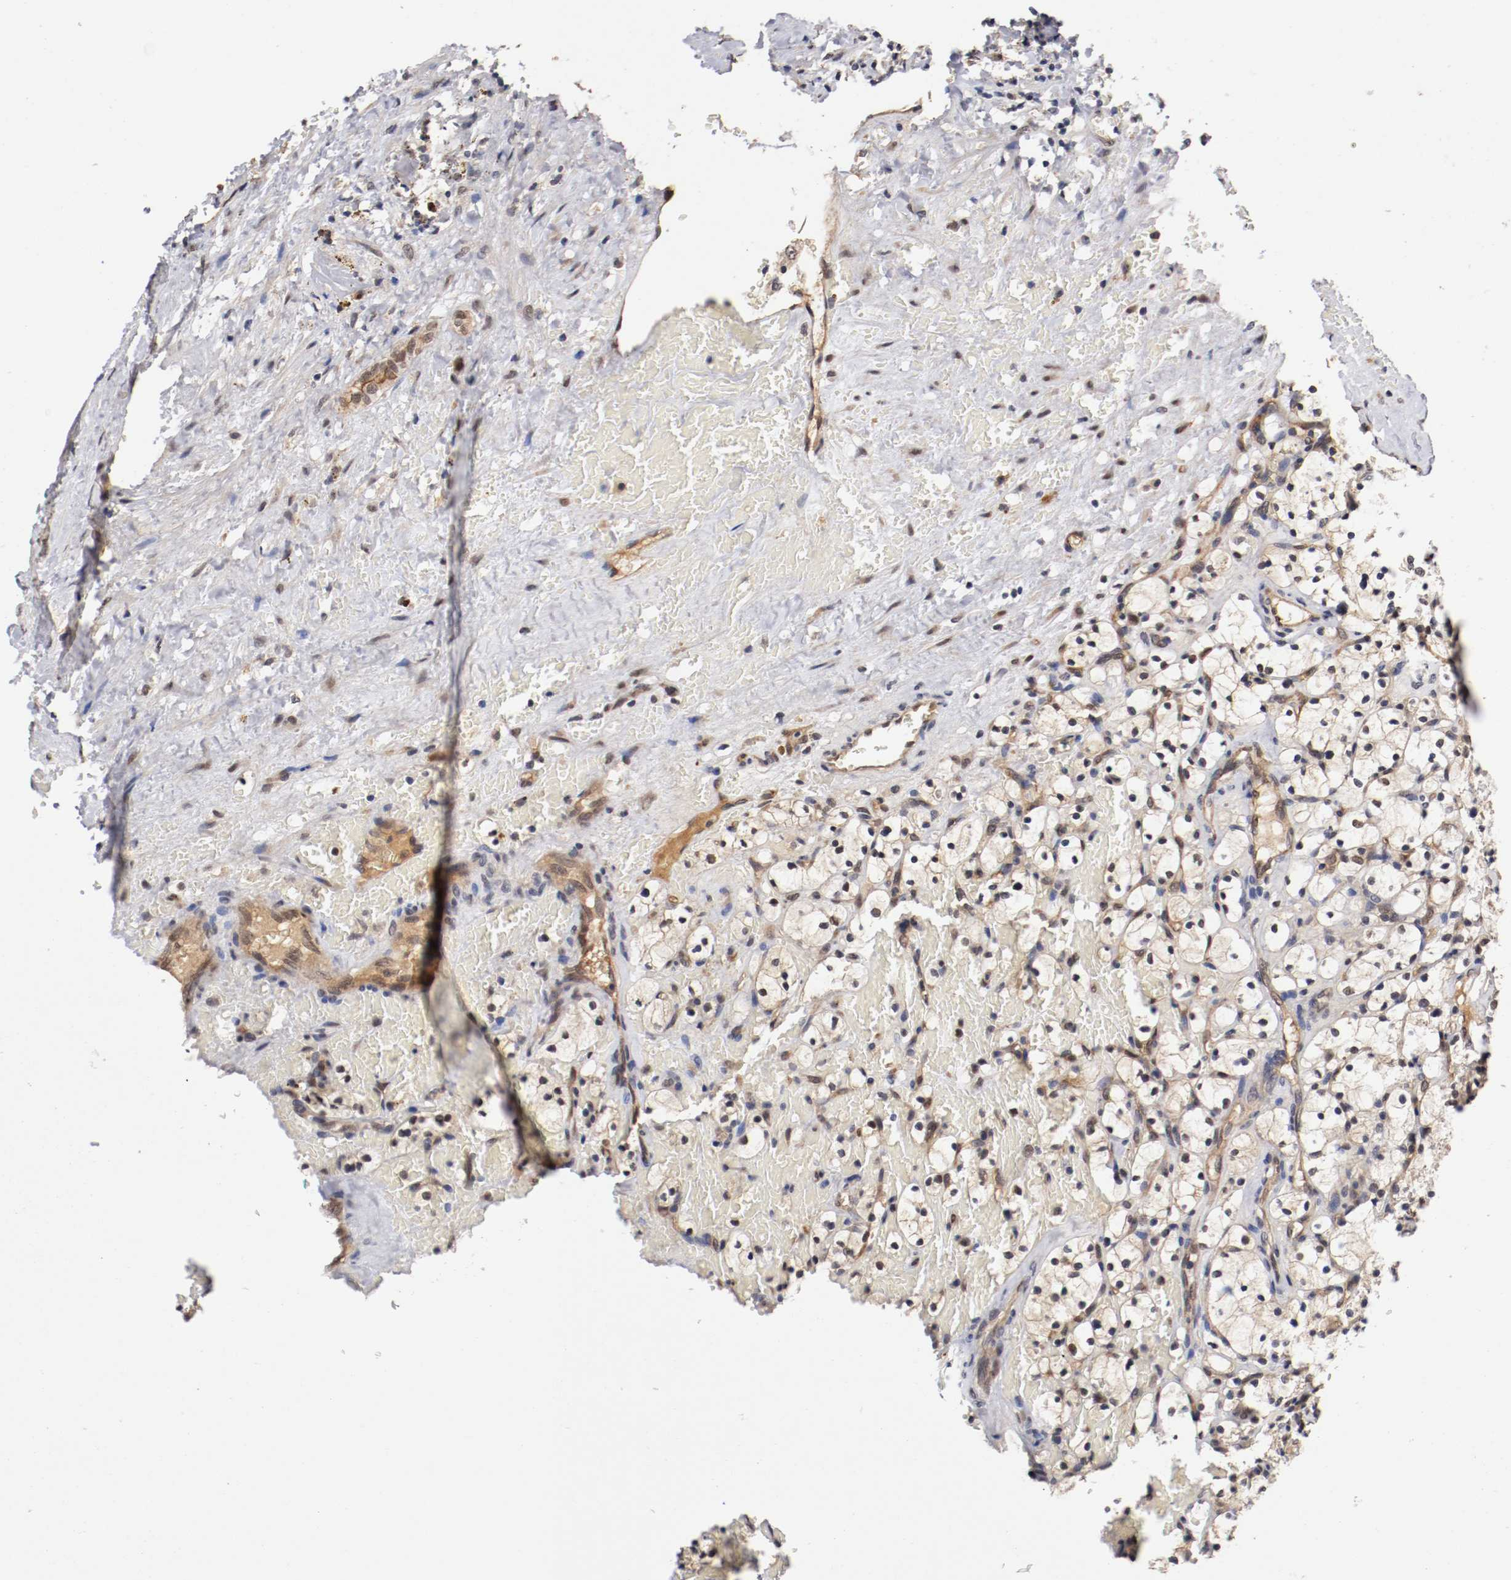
{"staining": {"intensity": "weak", "quantity": "25%-75%", "location": "cytoplasmic/membranous,nuclear"}, "tissue": "renal cancer", "cell_type": "Tumor cells", "image_type": "cancer", "snomed": [{"axis": "morphology", "description": "Adenocarcinoma, NOS"}, {"axis": "topography", "description": "Kidney"}], "caption": "Adenocarcinoma (renal) stained for a protein (brown) exhibits weak cytoplasmic/membranous and nuclear positive staining in approximately 25%-75% of tumor cells.", "gene": "DNMT3B", "patient": {"sex": "female", "age": 83}}